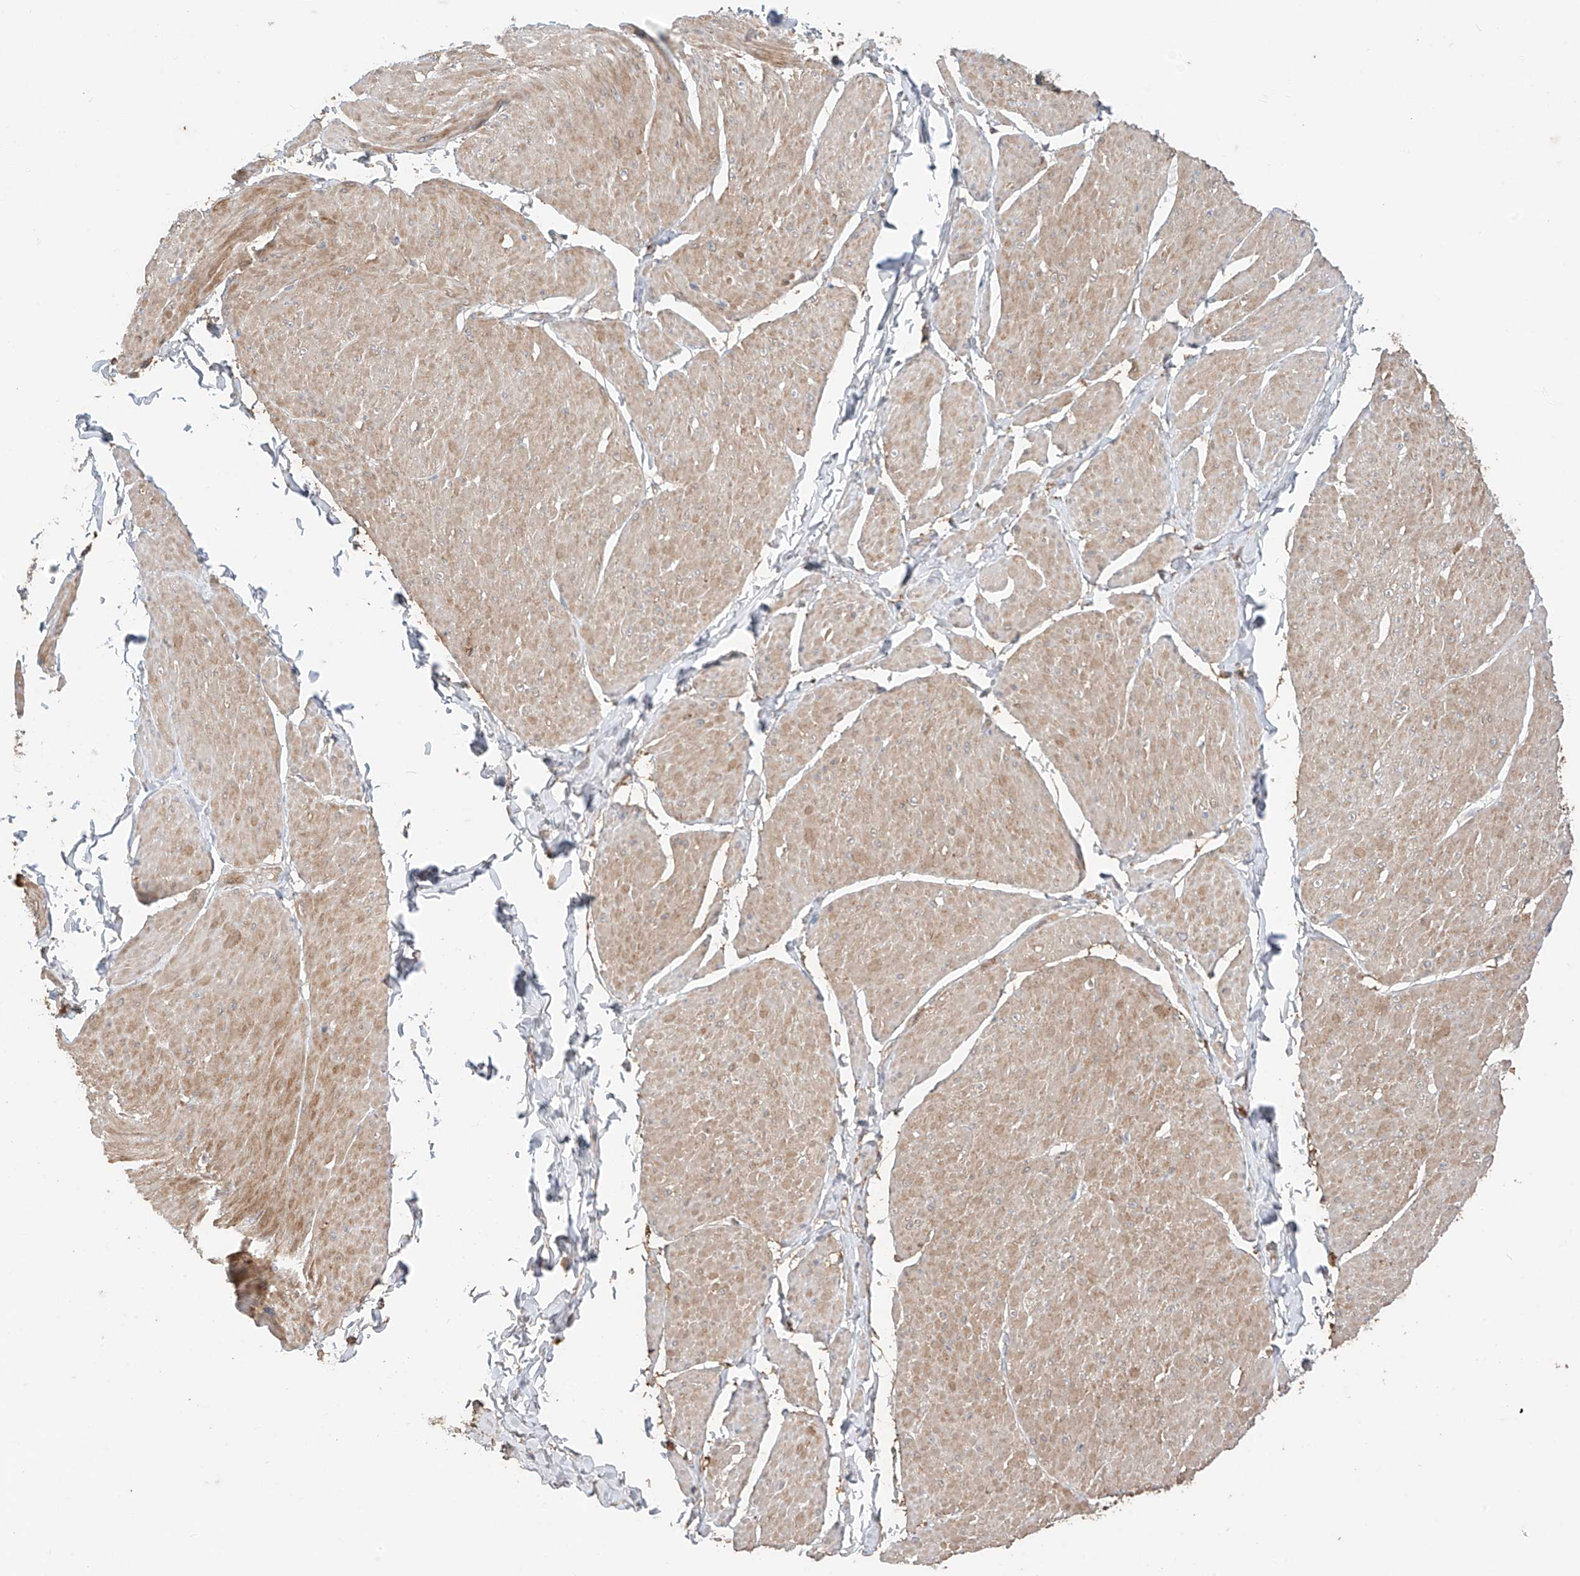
{"staining": {"intensity": "weak", "quantity": ">75%", "location": "cytoplasmic/membranous"}, "tissue": "smooth muscle", "cell_type": "Smooth muscle cells", "image_type": "normal", "snomed": [{"axis": "morphology", "description": "Urothelial carcinoma, High grade"}, {"axis": "topography", "description": "Urinary bladder"}], "caption": "DAB (3,3'-diaminobenzidine) immunohistochemical staining of normal human smooth muscle displays weak cytoplasmic/membranous protein positivity in about >75% of smooth muscle cells. Ihc stains the protein of interest in brown and the nuclei are stained blue.", "gene": "CACNA2D4", "patient": {"sex": "male", "age": 46}}